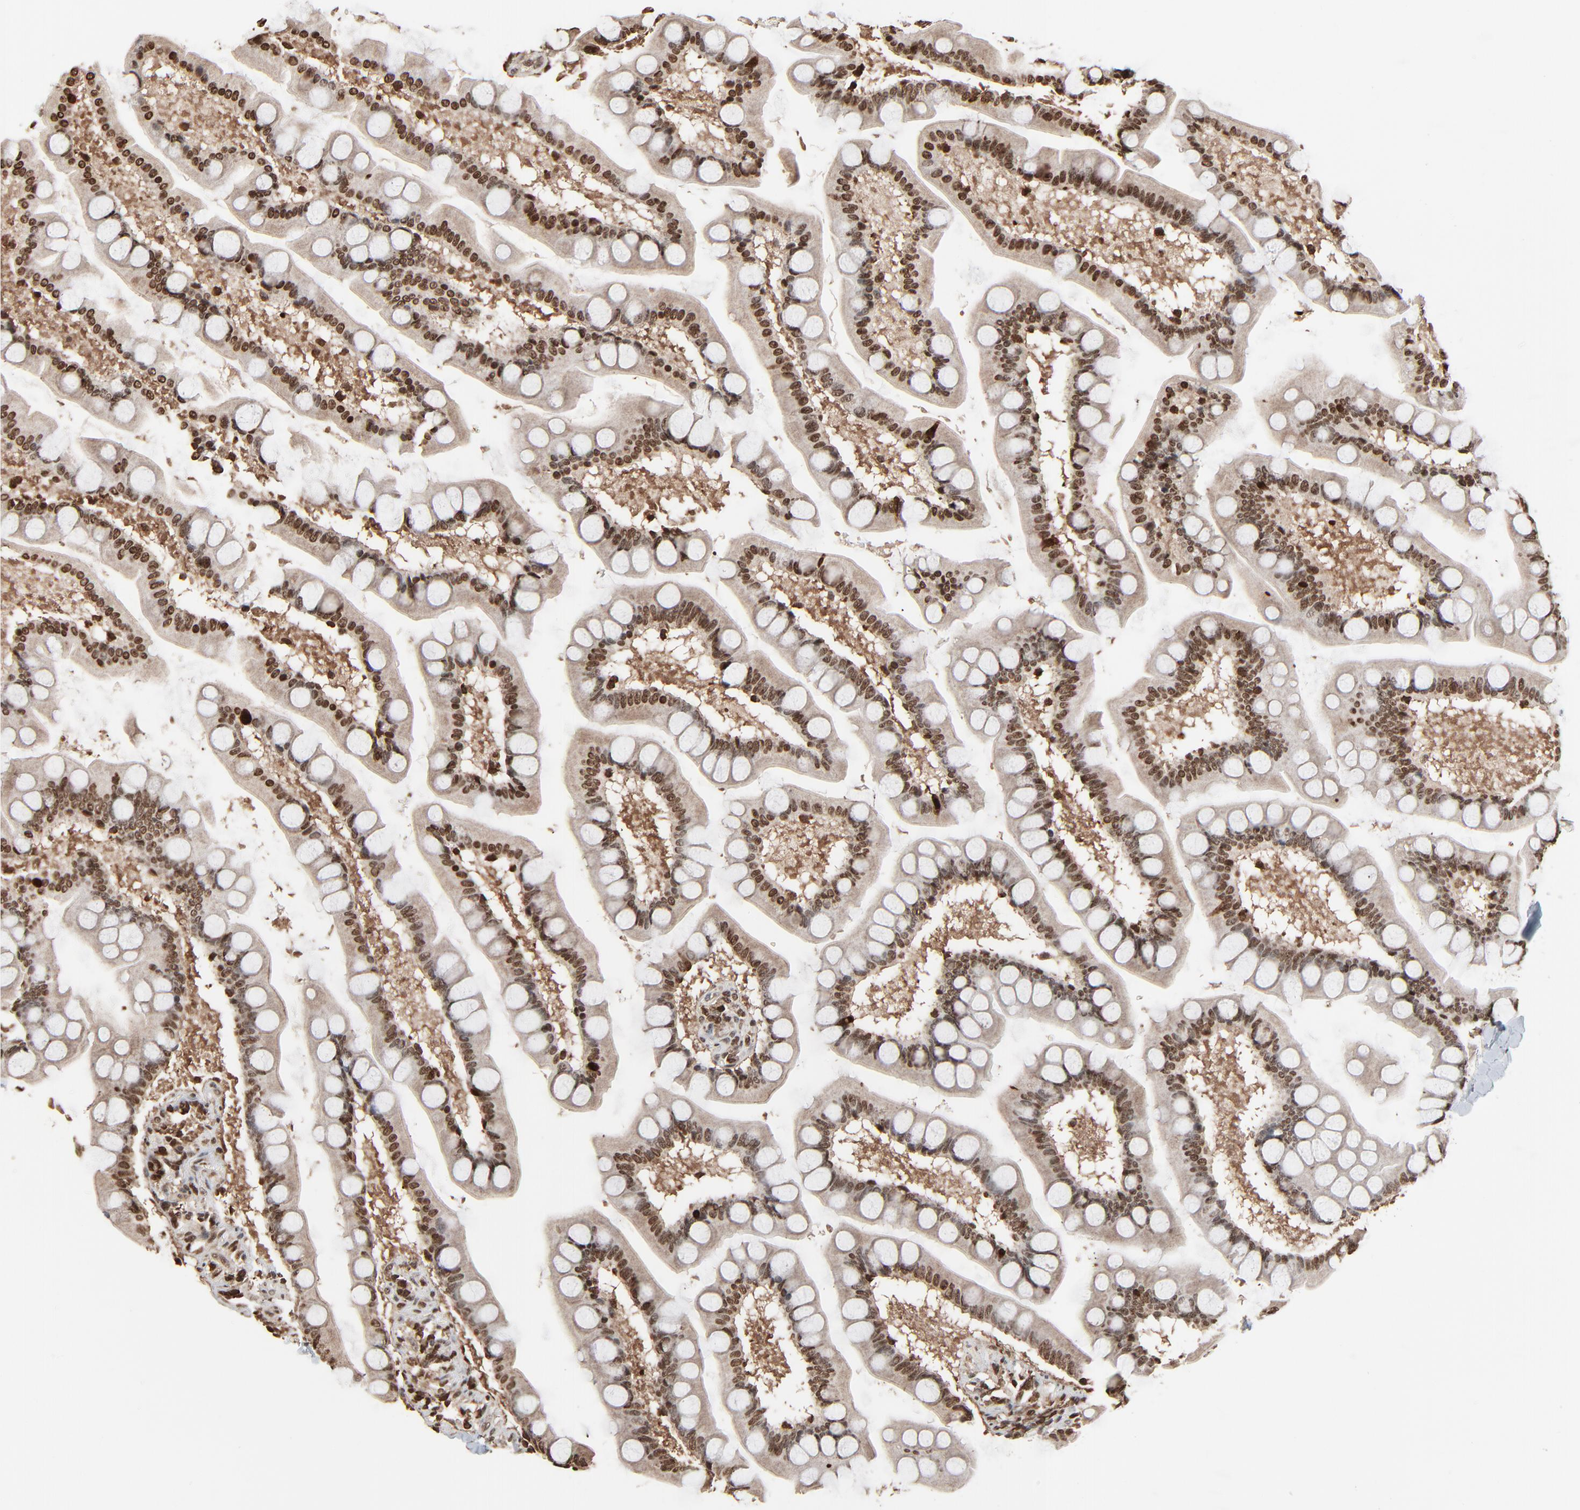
{"staining": {"intensity": "strong", "quantity": ">75%", "location": "nuclear"}, "tissue": "small intestine", "cell_type": "Glandular cells", "image_type": "normal", "snomed": [{"axis": "morphology", "description": "Normal tissue, NOS"}, {"axis": "topography", "description": "Small intestine"}], "caption": "A brown stain labels strong nuclear positivity of a protein in glandular cells of unremarkable human small intestine.", "gene": "RPS6KA3", "patient": {"sex": "male", "age": 41}}